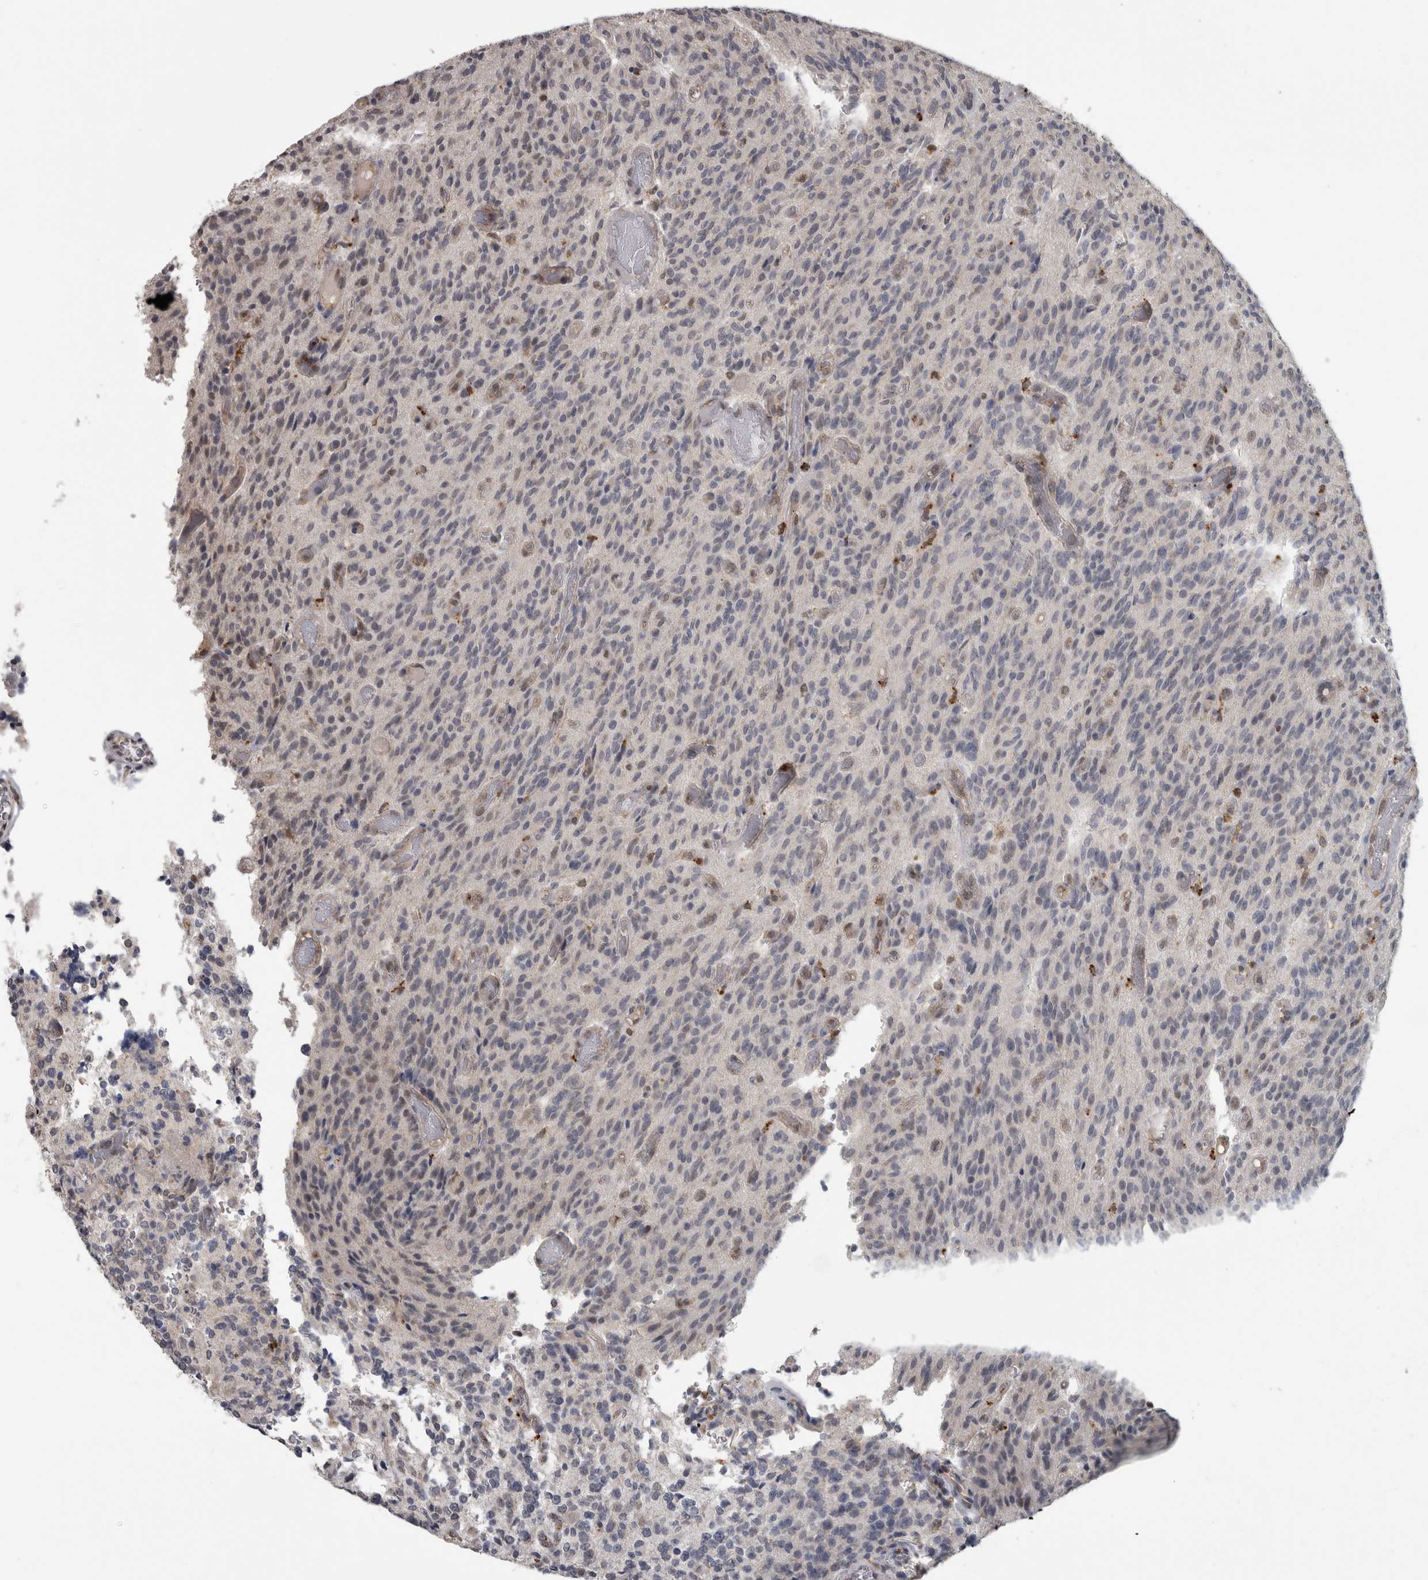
{"staining": {"intensity": "negative", "quantity": "none", "location": "none"}, "tissue": "glioma", "cell_type": "Tumor cells", "image_type": "cancer", "snomed": [{"axis": "morphology", "description": "Glioma, malignant, High grade"}, {"axis": "topography", "description": "Brain"}], "caption": "The immunohistochemistry (IHC) histopathology image has no significant expression in tumor cells of malignant glioma (high-grade) tissue.", "gene": "NAAA", "patient": {"sex": "male", "age": 34}}